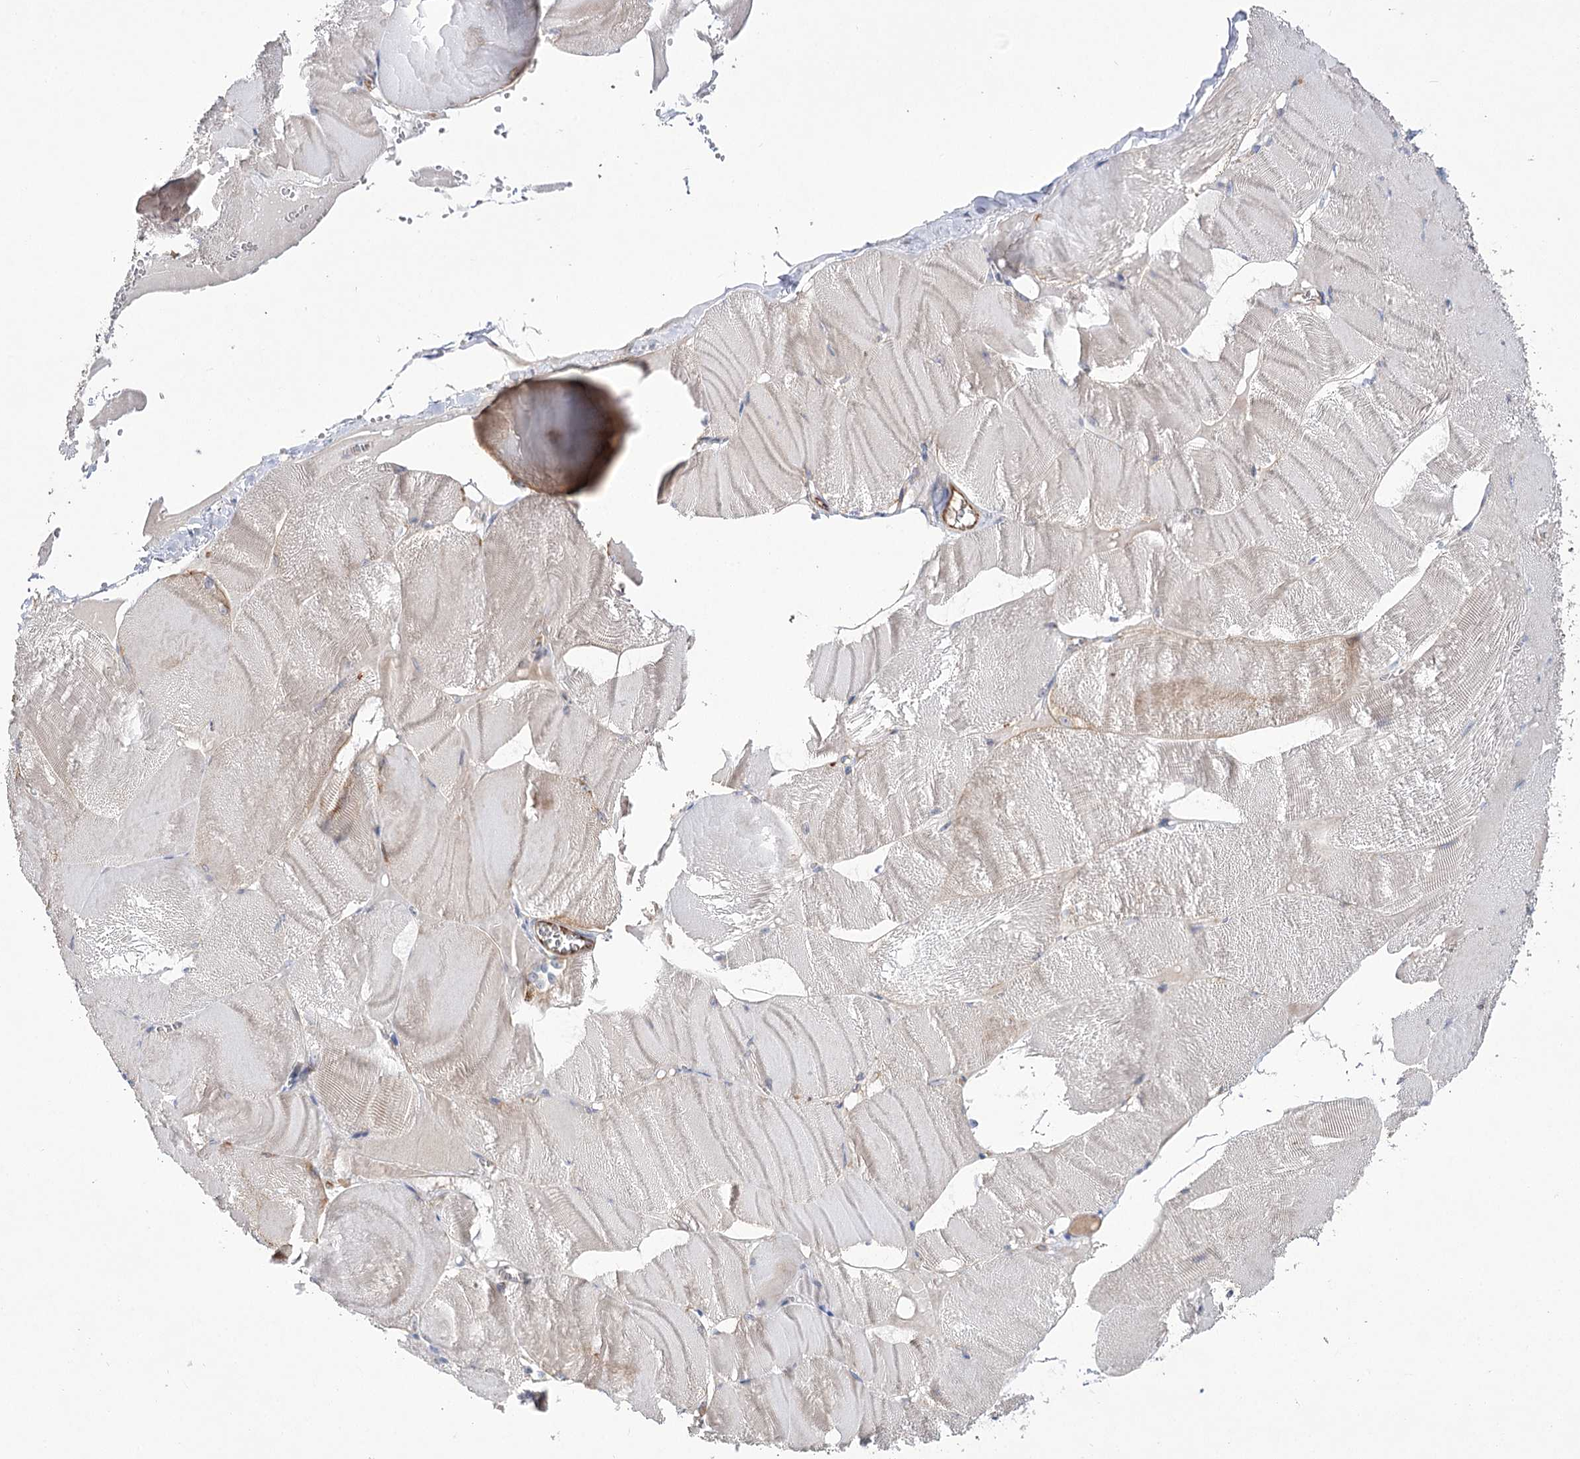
{"staining": {"intensity": "weak", "quantity": "25%-75%", "location": "cytoplasmic/membranous"}, "tissue": "skeletal muscle", "cell_type": "Myocytes", "image_type": "normal", "snomed": [{"axis": "morphology", "description": "Normal tissue, NOS"}, {"axis": "morphology", "description": "Basal cell carcinoma"}, {"axis": "topography", "description": "Skeletal muscle"}], "caption": "Immunohistochemical staining of benign skeletal muscle demonstrates weak cytoplasmic/membranous protein staining in about 25%-75% of myocytes.", "gene": "ECHDC3", "patient": {"sex": "female", "age": 64}}